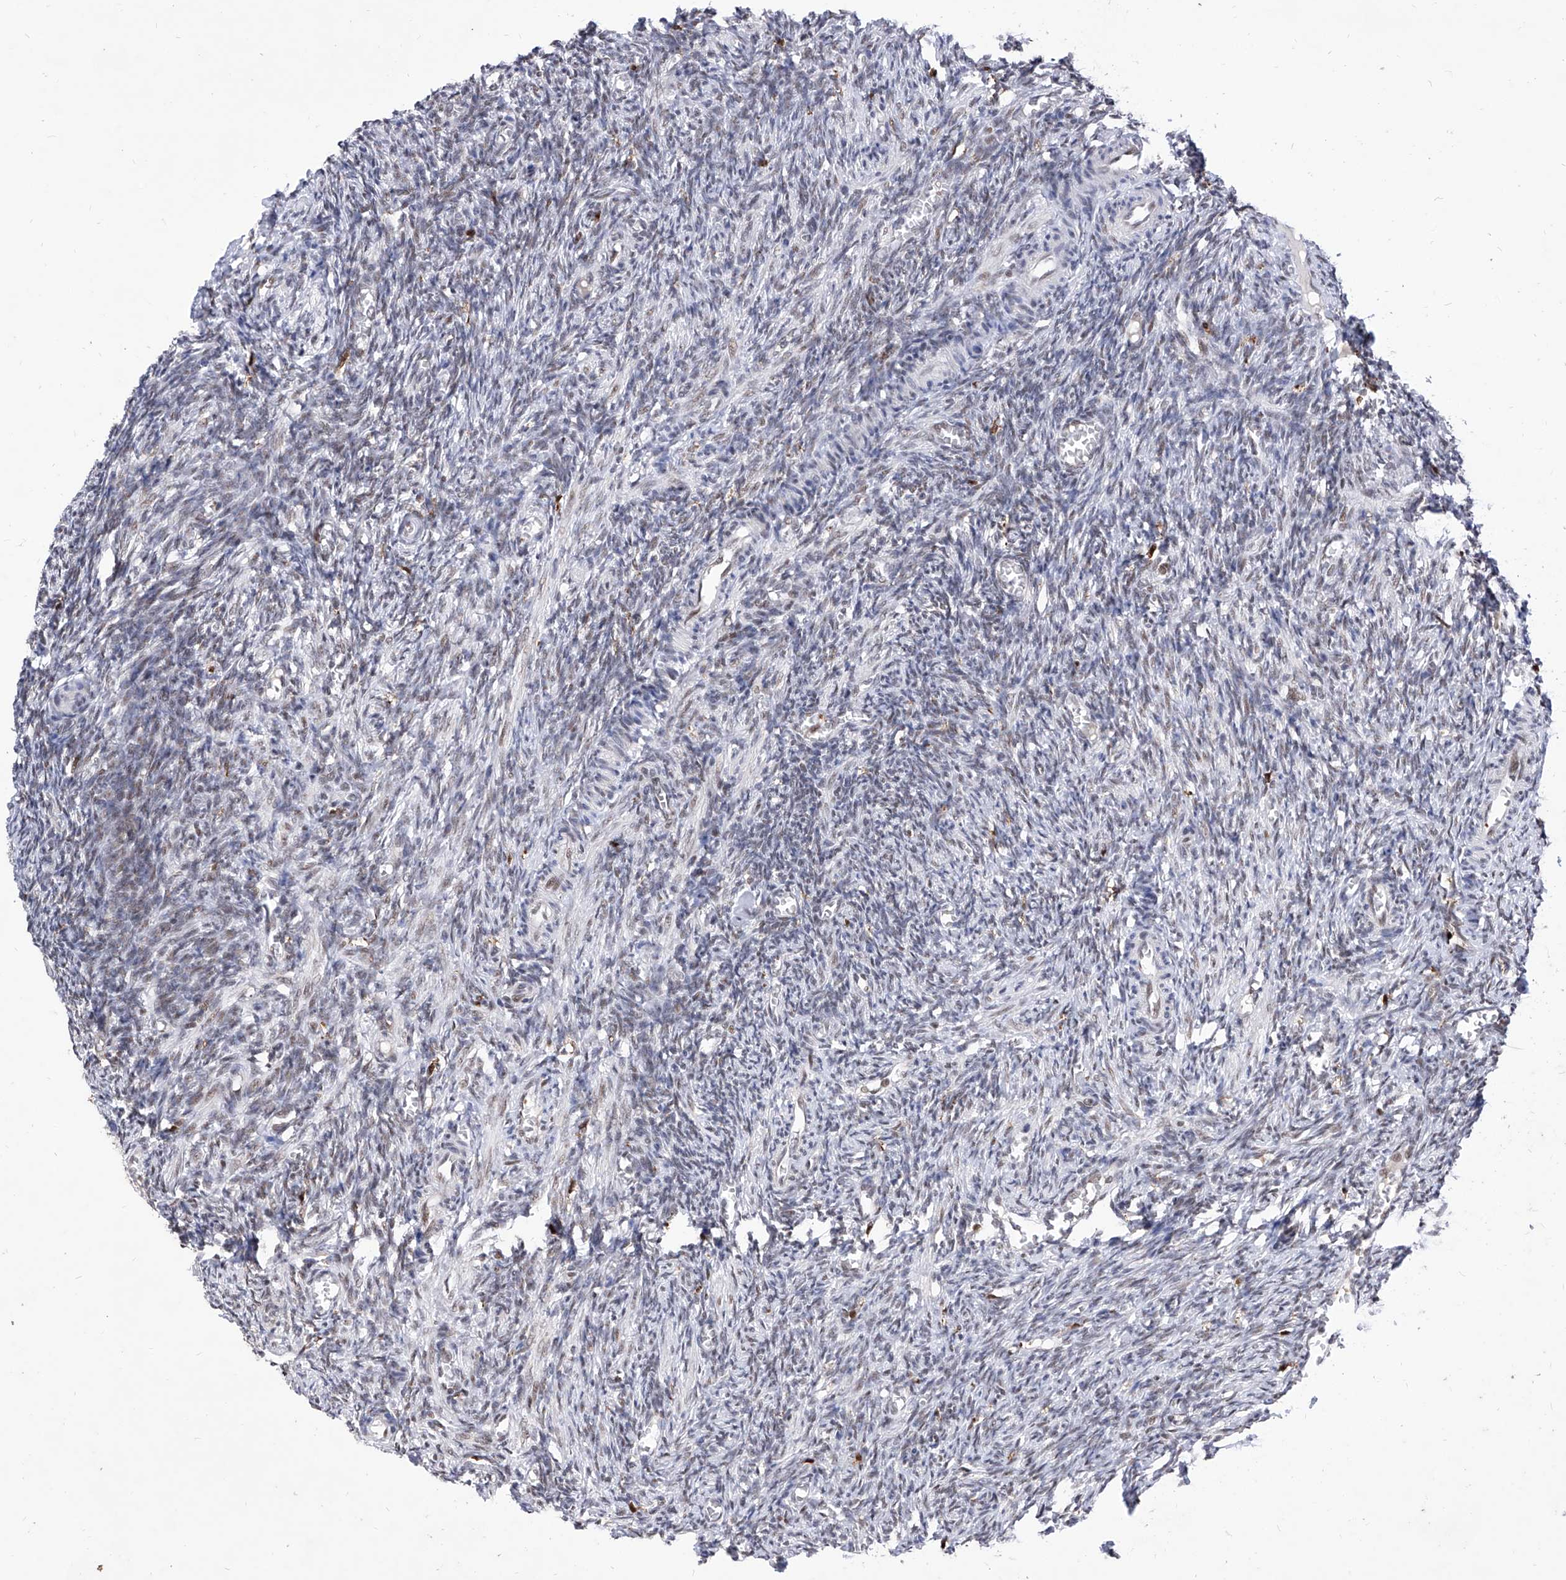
{"staining": {"intensity": "moderate", "quantity": "<25%", "location": "nuclear"}, "tissue": "ovary", "cell_type": "Ovarian stroma cells", "image_type": "normal", "snomed": [{"axis": "morphology", "description": "Normal tissue, NOS"}, {"axis": "topography", "description": "Ovary"}], "caption": "Immunohistochemistry of normal ovary exhibits low levels of moderate nuclear staining in about <25% of ovarian stroma cells. The staining is performed using DAB (3,3'-diaminobenzidine) brown chromogen to label protein expression. The nuclei are counter-stained blue using hematoxylin.", "gene": "PHF5A", "patient": {"sex": "female", "age": 27}}